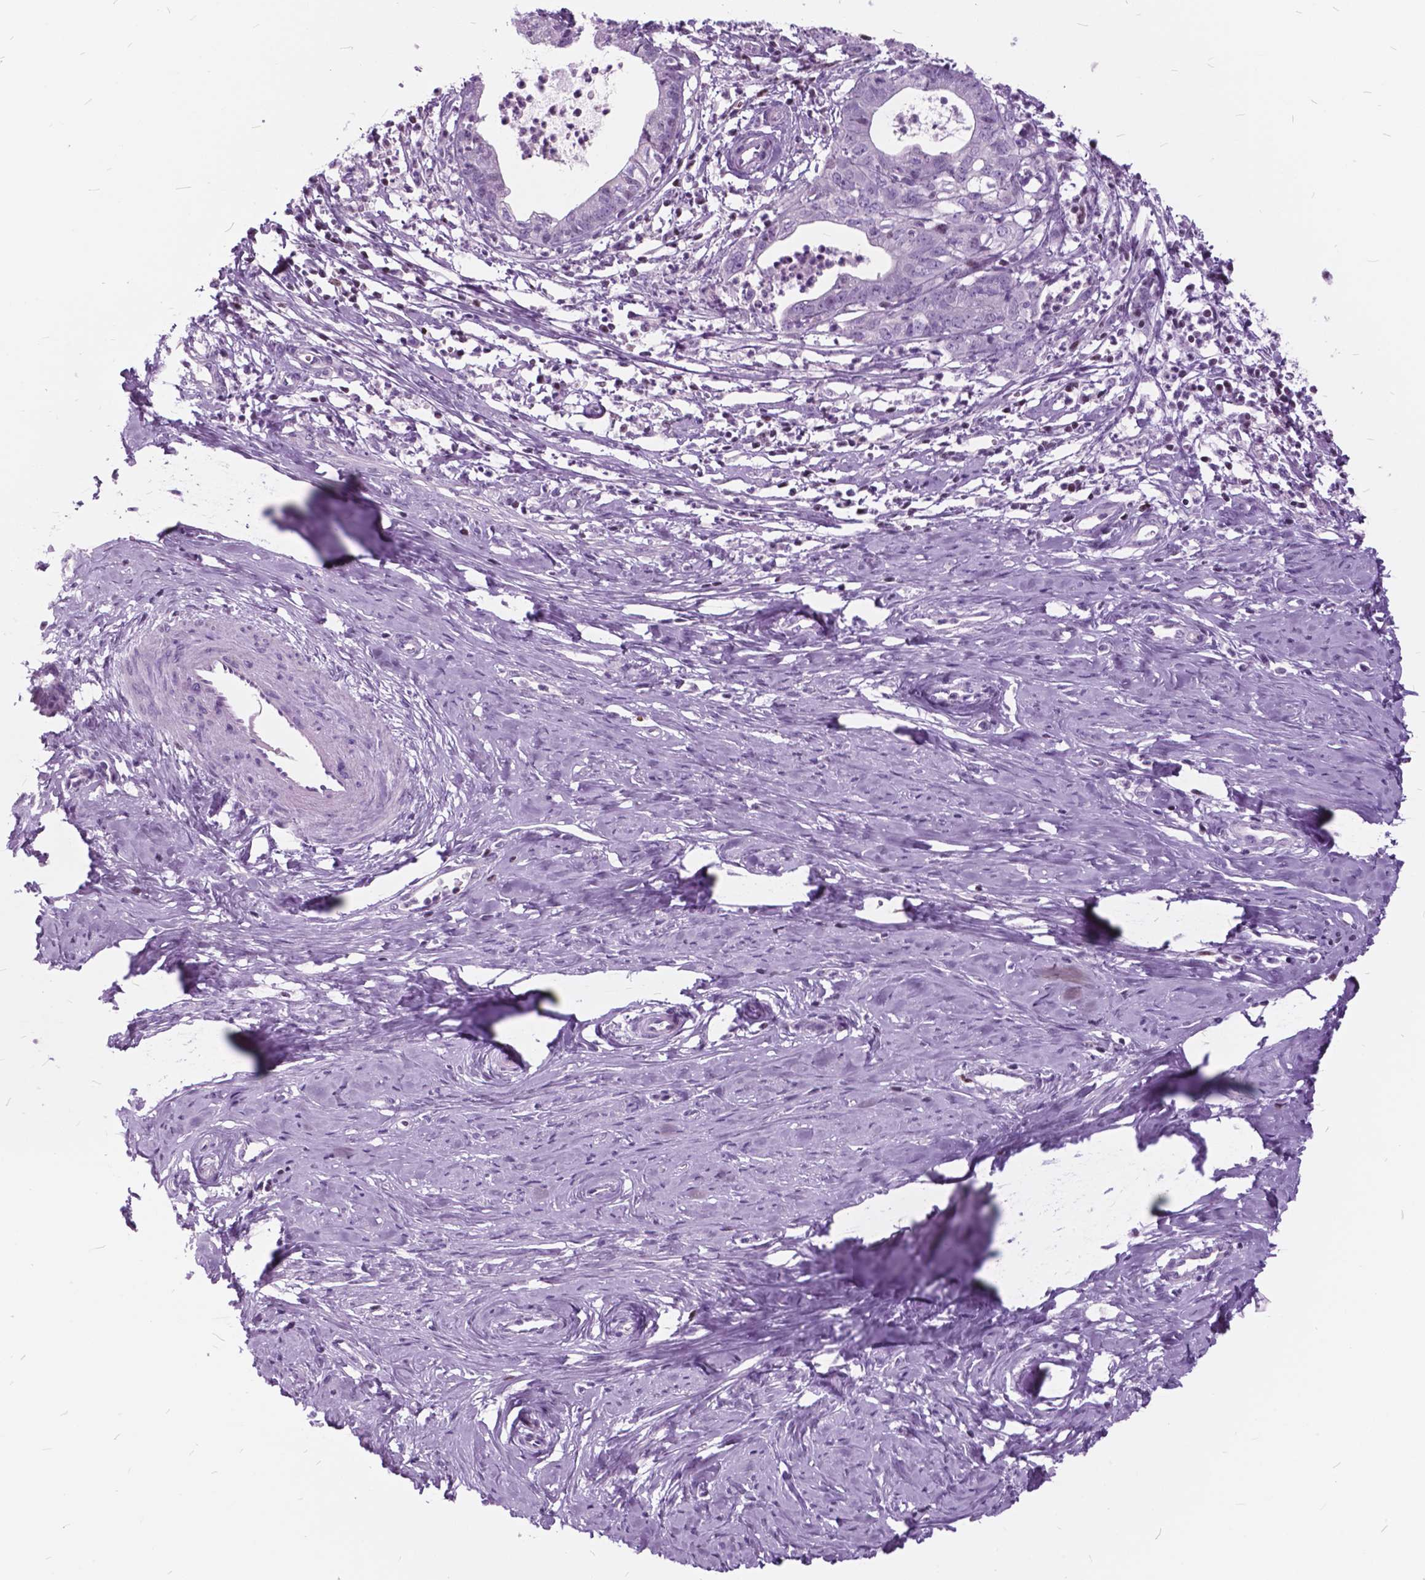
{"staining": {"intensity": "negative", "quantity": "none", "location": "none"}, "tissue": "cervical cancer", "cell_type": "Tumor cells", "image_type": "cancer", "snomed": [{"axis": "morphology", "description": "Normal tissue, NOS"}, {"axis": "morphology", "description": "Adenocarcinoma, NOS"}, {"axis": "topography", "description": "Cervix"}], "caption": "An image of human adenocarcinoma (cervical) is negative for staining in tumor cells.", "gene": "SP140", "patient": {"sex": "female", "age": 38}}